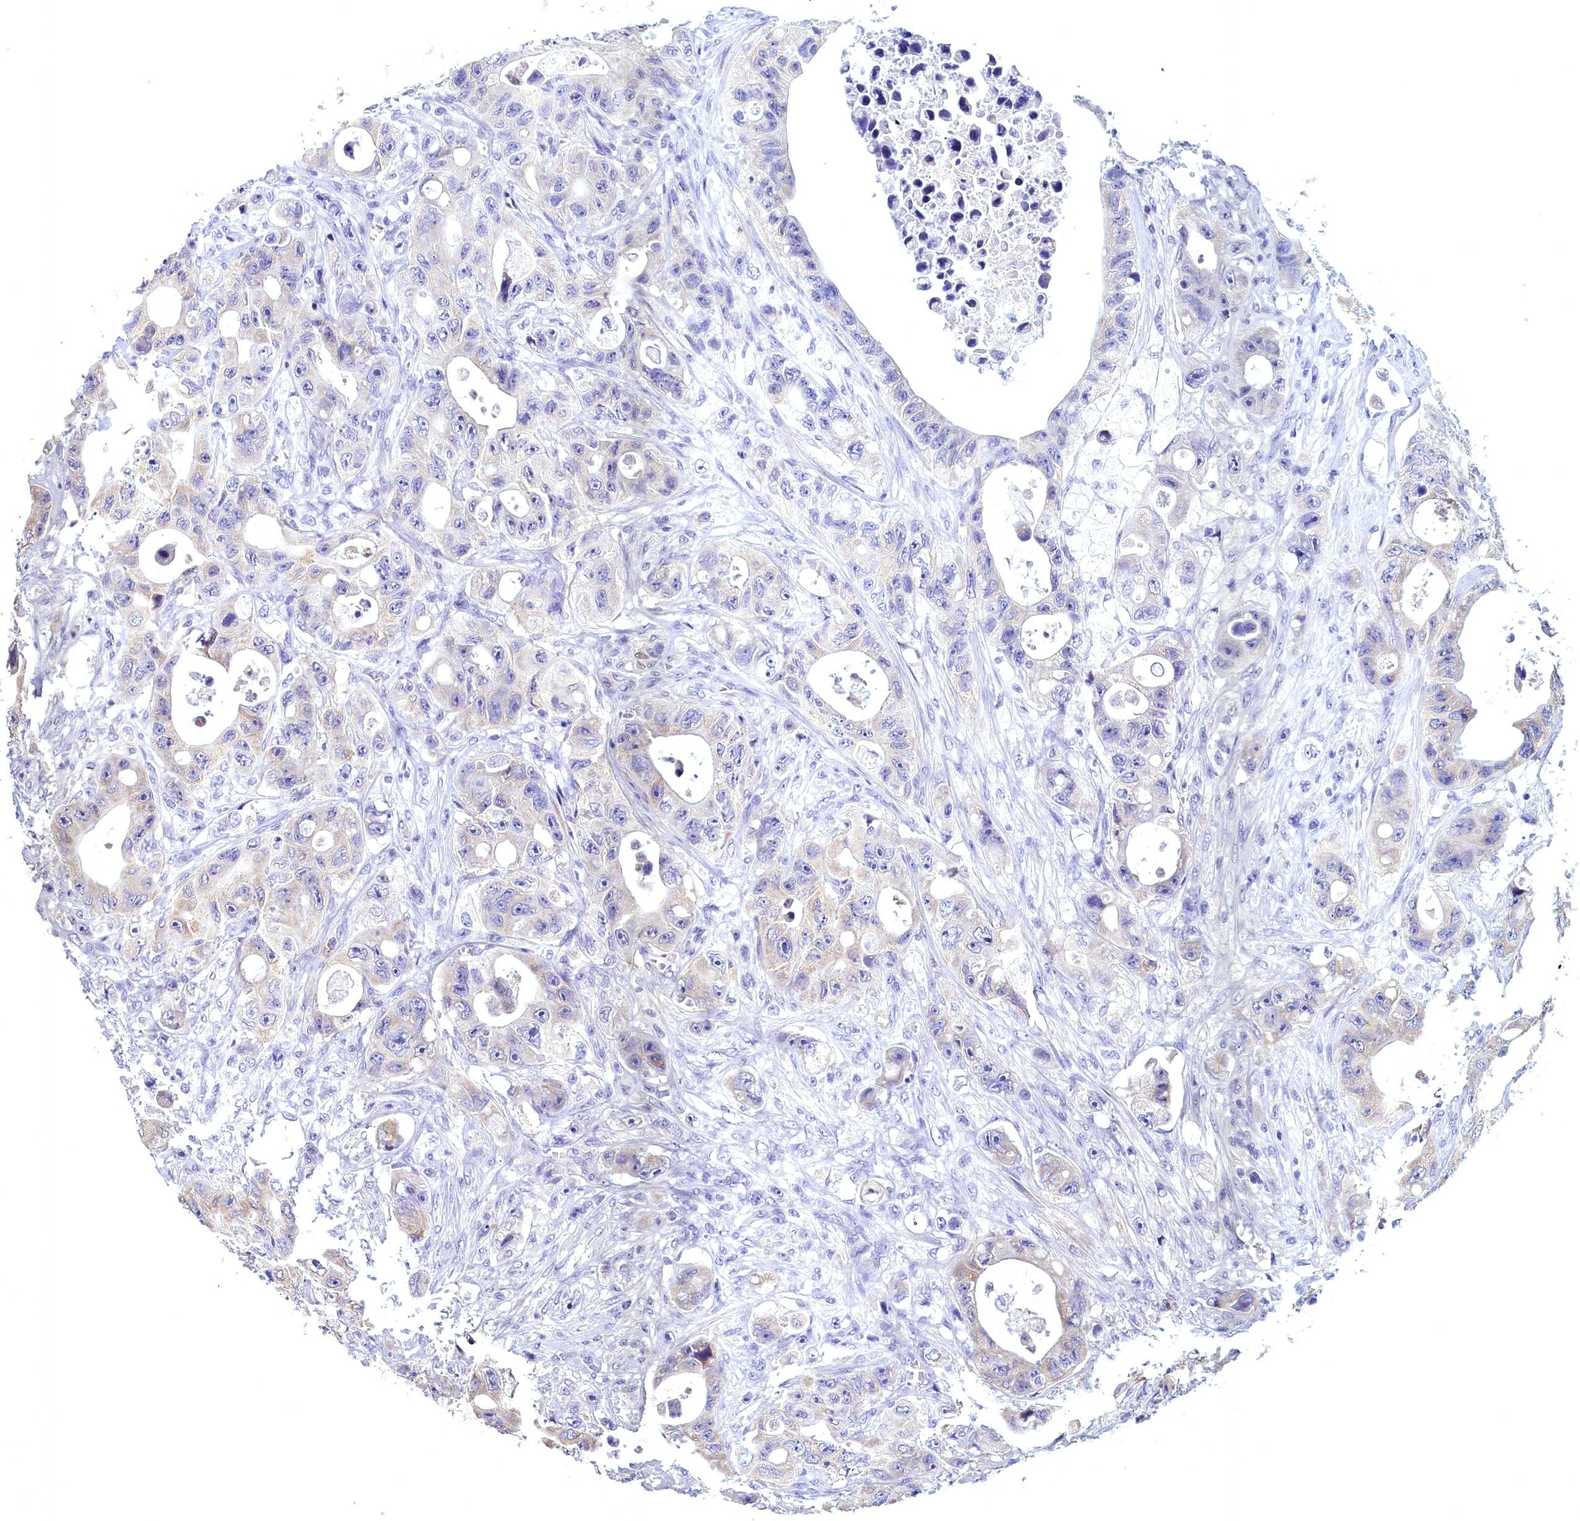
{"staining": {"intensity": "moderate", "quantity": "25%-75%", "location": "cytoplasmic/membranous"}, "tissue": "colorectal cancer", "cell_type": "Tumor cells", "image_type": "cancer", "snomed": [{"axis": "morphology", "description": "Adenocarcinoma, NOS"}, {"axis": "topography", "description": "Colon"}], "caption": "Protein analysis of colorectal adenocarcinoma tissue reveals moderate cytoplasmic/membranous staining in about 25%-75% of tumor cells. Nuclei are stained in blue.", "gene": "EPB41L4B", "patient": {"sex": "female", "age": 46}}